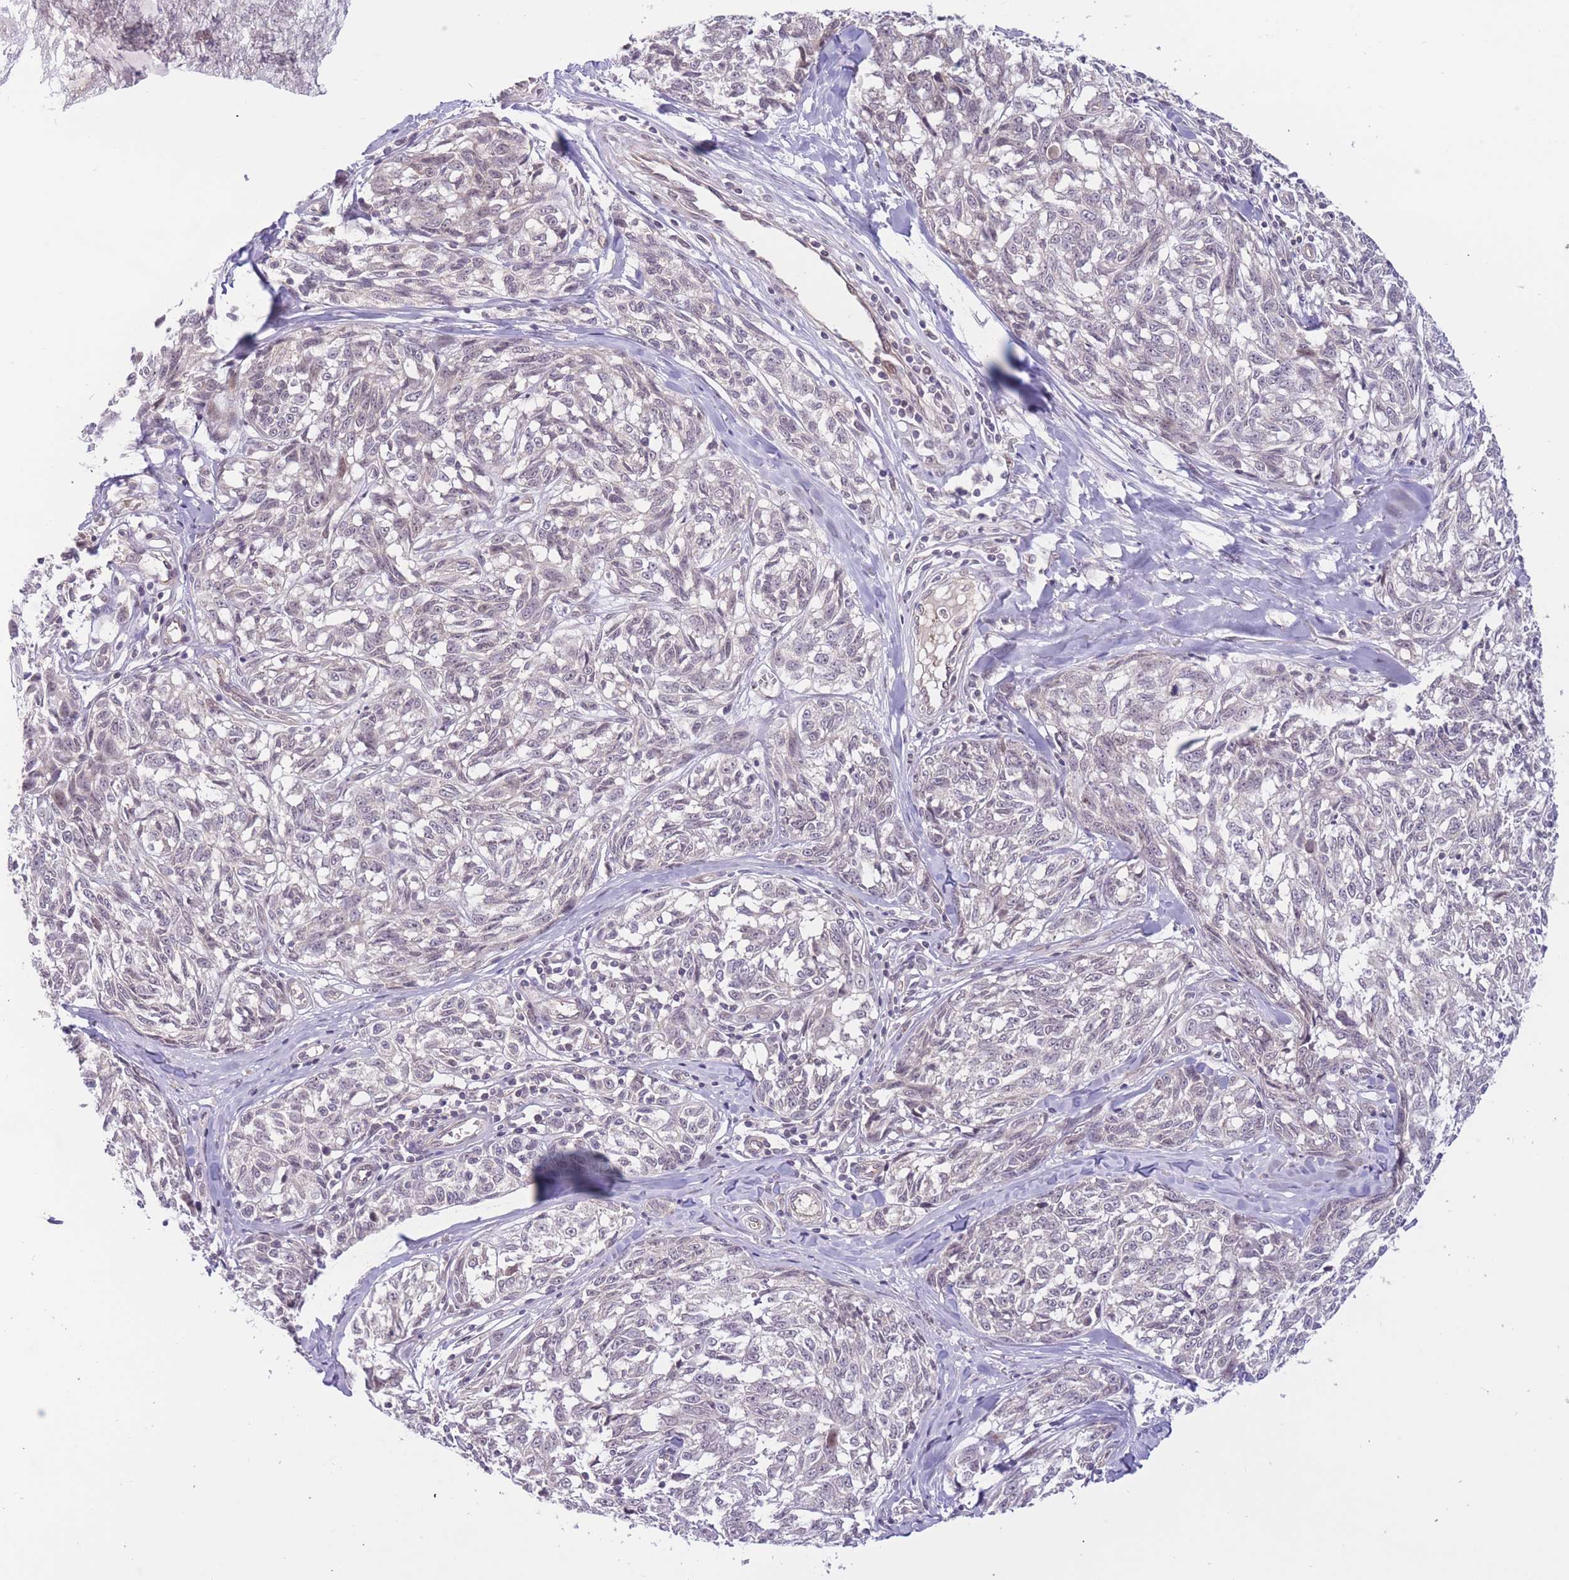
{"staining": {"intensity": "negative", "quantity": "none", "location": "none"}, "tissue": "melanoma", "cell_type": "Tumor cells", "image_type": "cancer", "snomed": [{"axis": "morphology", "description": "Normal tissue, NOS"}, {"axis": "morphology", "description": "Malignant melanoma, NOS"}, {"axis": "topography", "description": "Skin"}], "caption": "Tumor cells show no significant protein staining in melanoma.", "gene": "FUT5", "patient": {"sex": "female", "age": 64}}